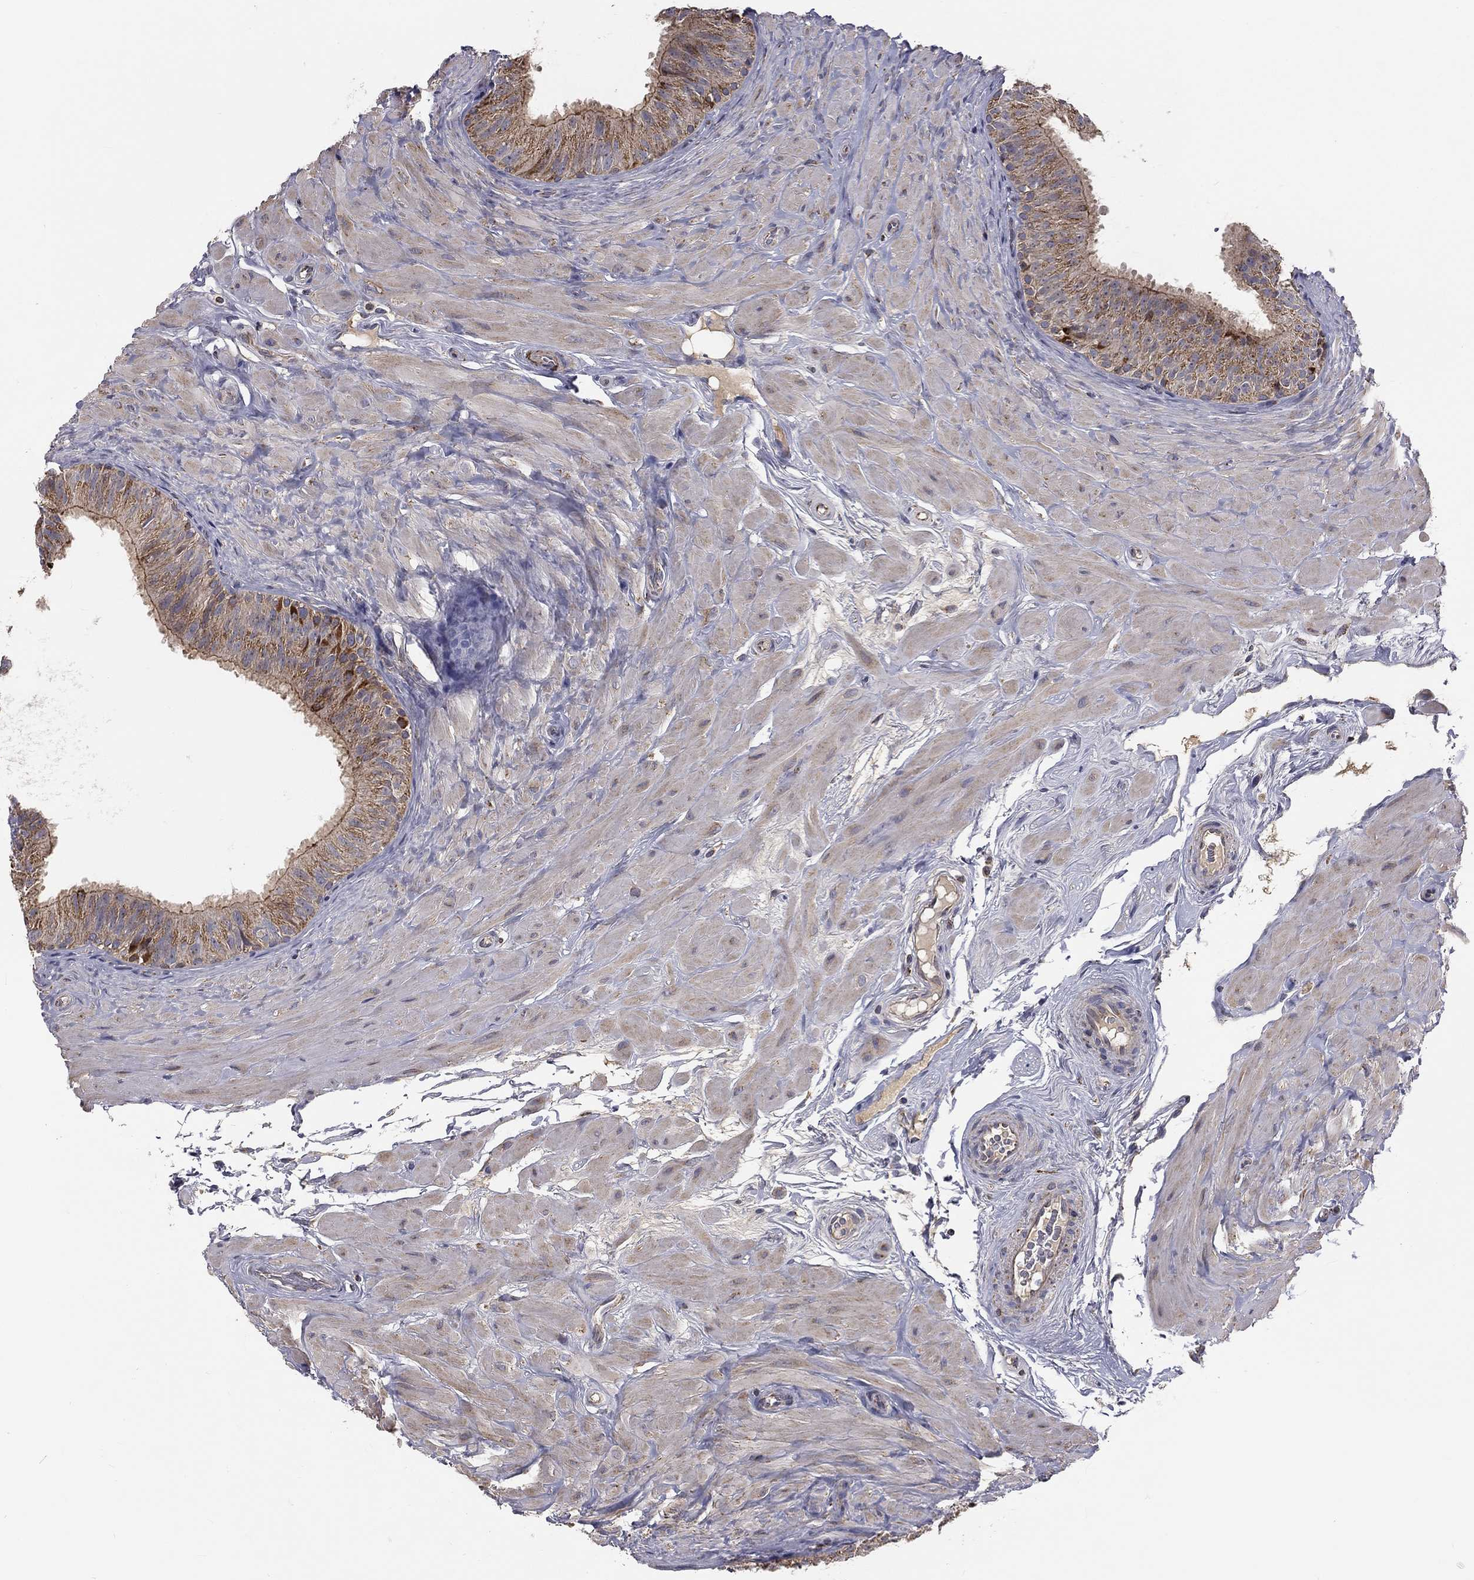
{"staining": {"intensity": "moderate", "quantity": "<25%", "location": "cytoplasmic/membranous"}, "tissue": "epididymis", "cell_type": "Glandular cells", "image_type": "normal", "snomed": [{"axis": "morphology", "description": "Normal tissue, NOS"}, {"axis": "topography", "description": "Epididymis"}], "caption": "A brown stain highlights moderate cytoplasmic/membranous expression of a protein in glandular cells of benign human epididymis. The protein is stained brown, and the nuclei are stained in blue (DAB IHC with brightfield microscopy, high magnification).", "gene": "GPD1", "patient": {"sex": "male", "age": 34}}